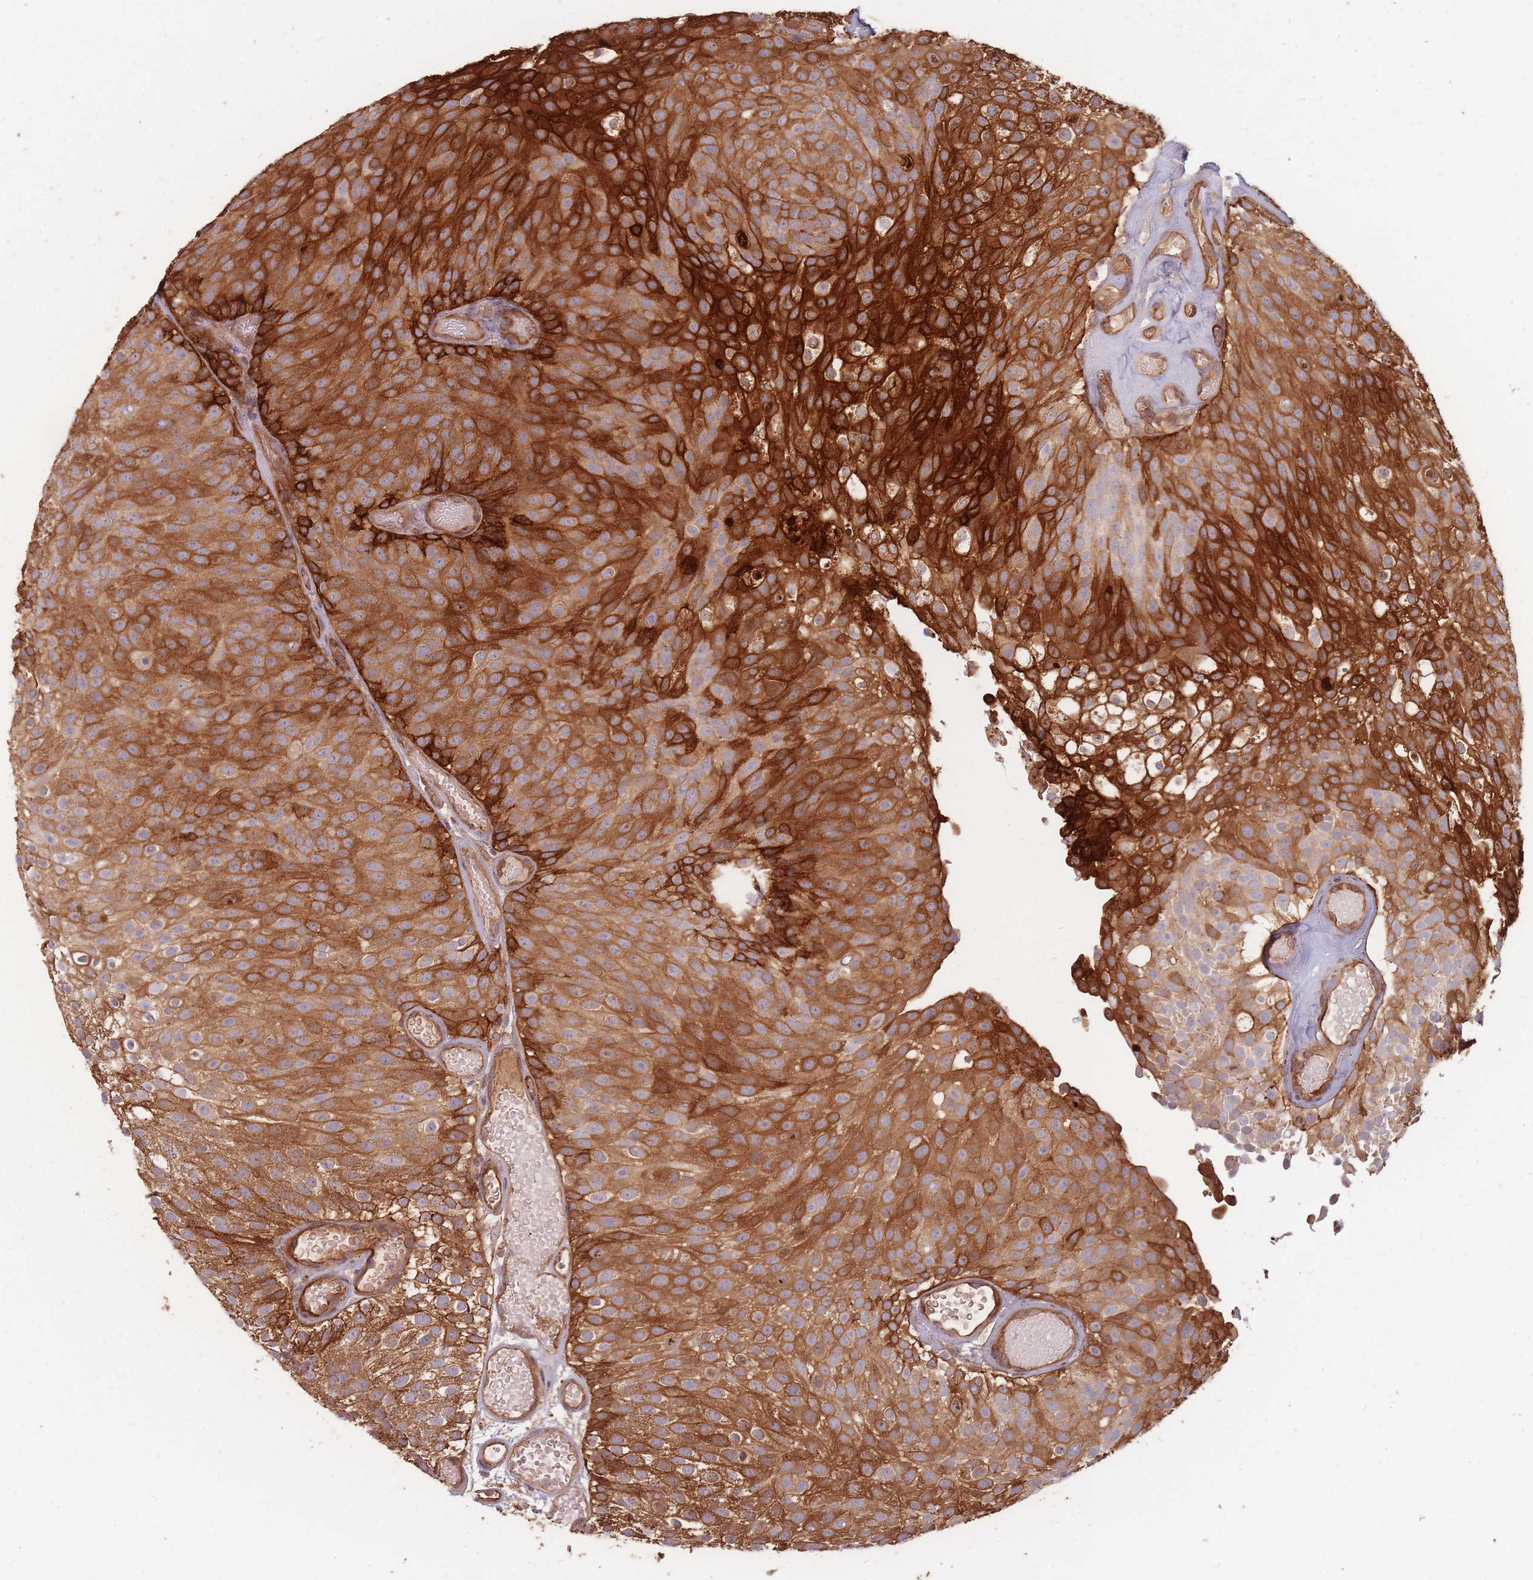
{"staining": {"intensity": "strong", "quantity": ">75%", "location": "cytoplasmic/membranous"}, "tissue": "urothelial cancer", "cell_type": "Tumor cells", "image_type": "cancer", "snomed": [{"axis": "morphology", "description": "Urothelial carcinoma, Low grade"}, {"axis": "topography", "description": "Urinary bladder"}], "caption": "Approximately >75% of tumor cells in human low-grade urothelial carcinoma demonstrate strong cytoplasmic/membranous protein staining as visualized by brown immunohistochemical staining.", "gene": "PLS3", "patient": {"sex": "male", "age": 78}}